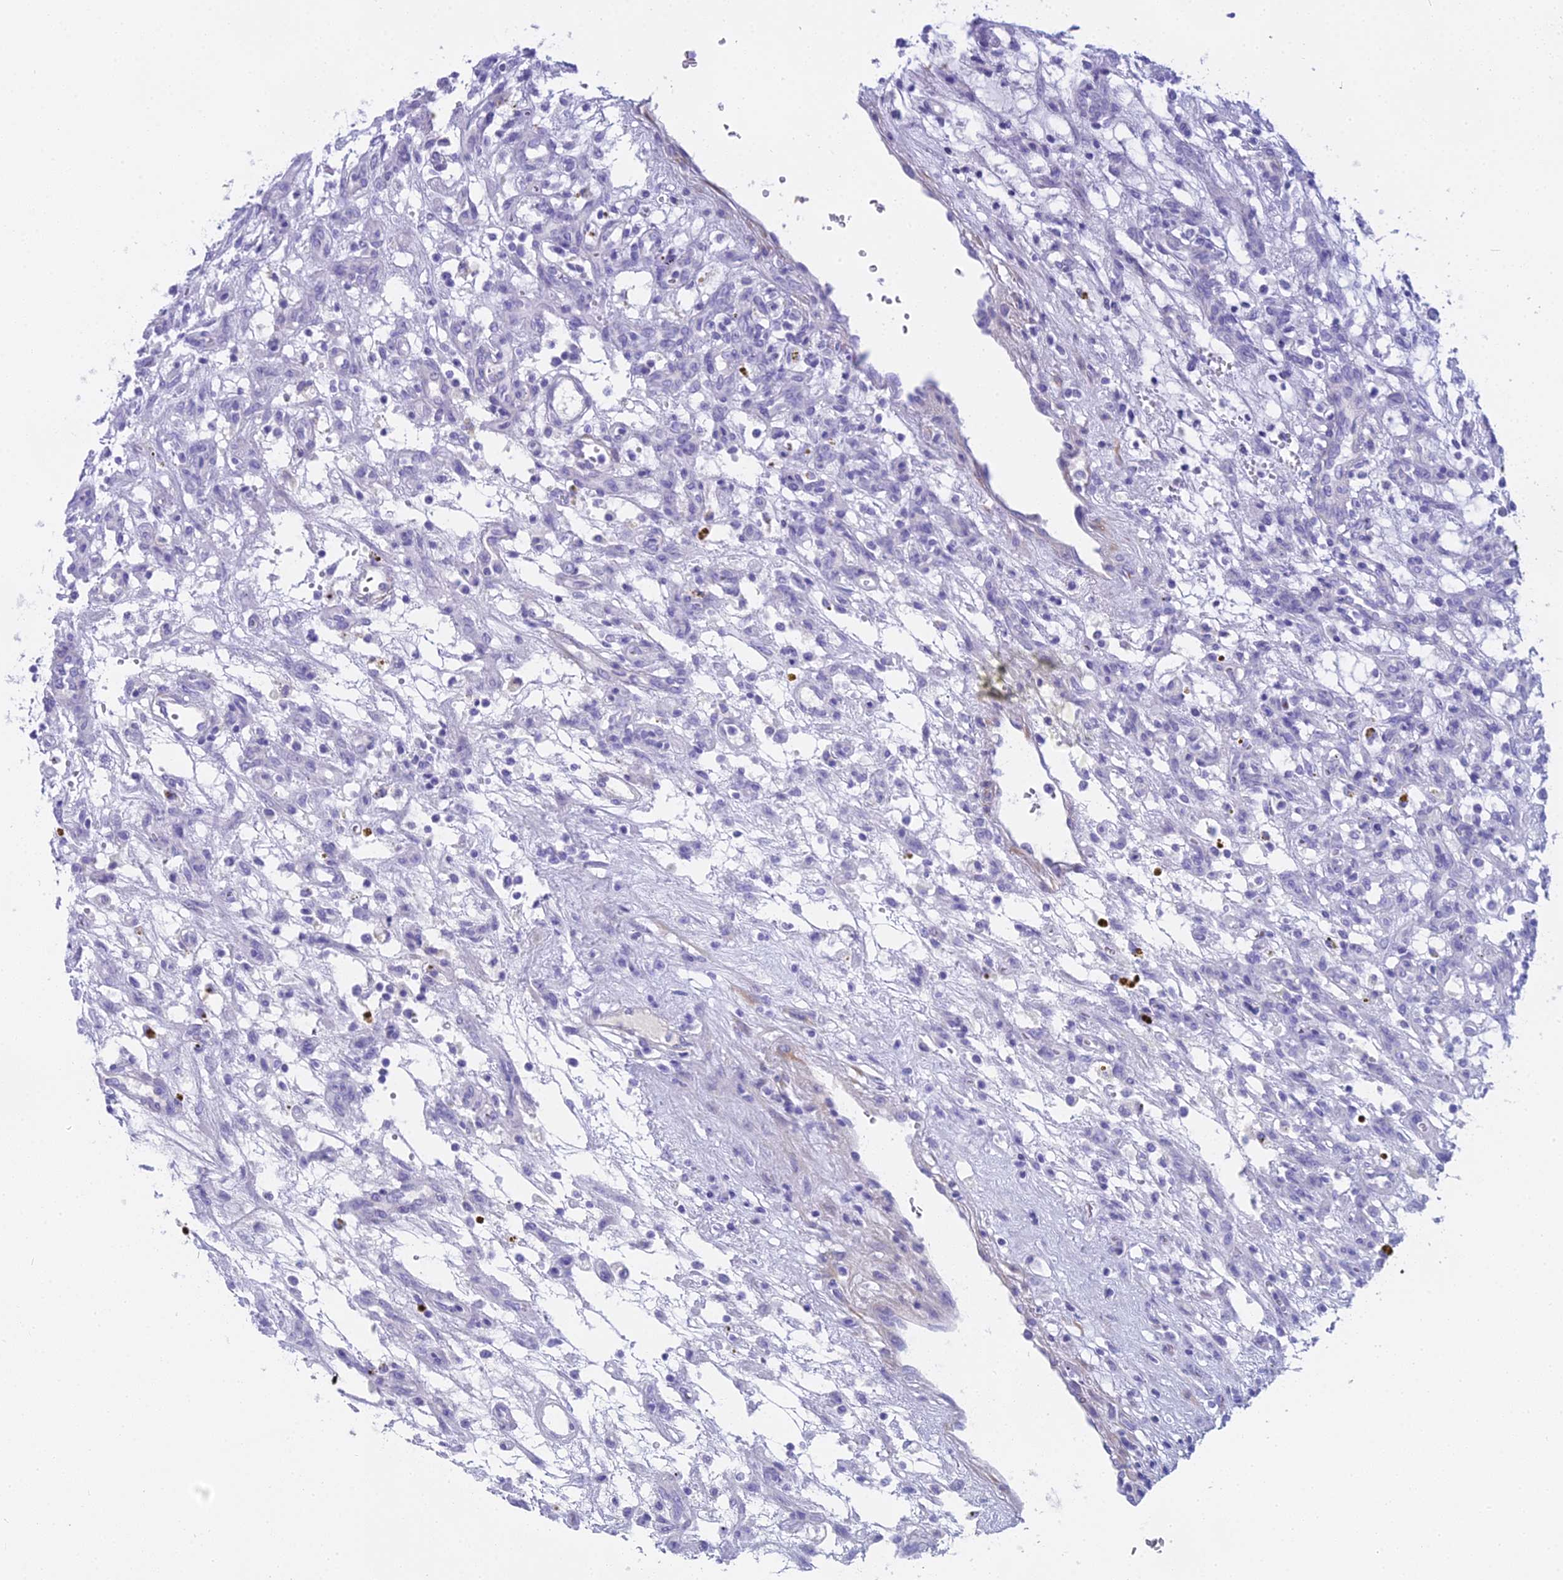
{"staining": {"intensity": "negative", "quantity": "none", "location": "none"}, "tissue": "renal cancer", "cell_type": "Tumor cells", "image_type": "cancer", "snomed": [{"axis": "morphology", "description": "Adenocarcinoma, NOS"}, {"axis": "topography", "description": "Kidney"}], "caption": "Immunohistochemical staining of renal cancer shows no significant expression in tumor cells. The staining was performed using DAB (3,3'-diaminobenzidine) to visualize the protein expression in brown, while the nuclei were stained in blue with hematoxylin (Magnification: 20x).", "gene": "UNC80", "patient": {"sex": "female", "age": 57}}